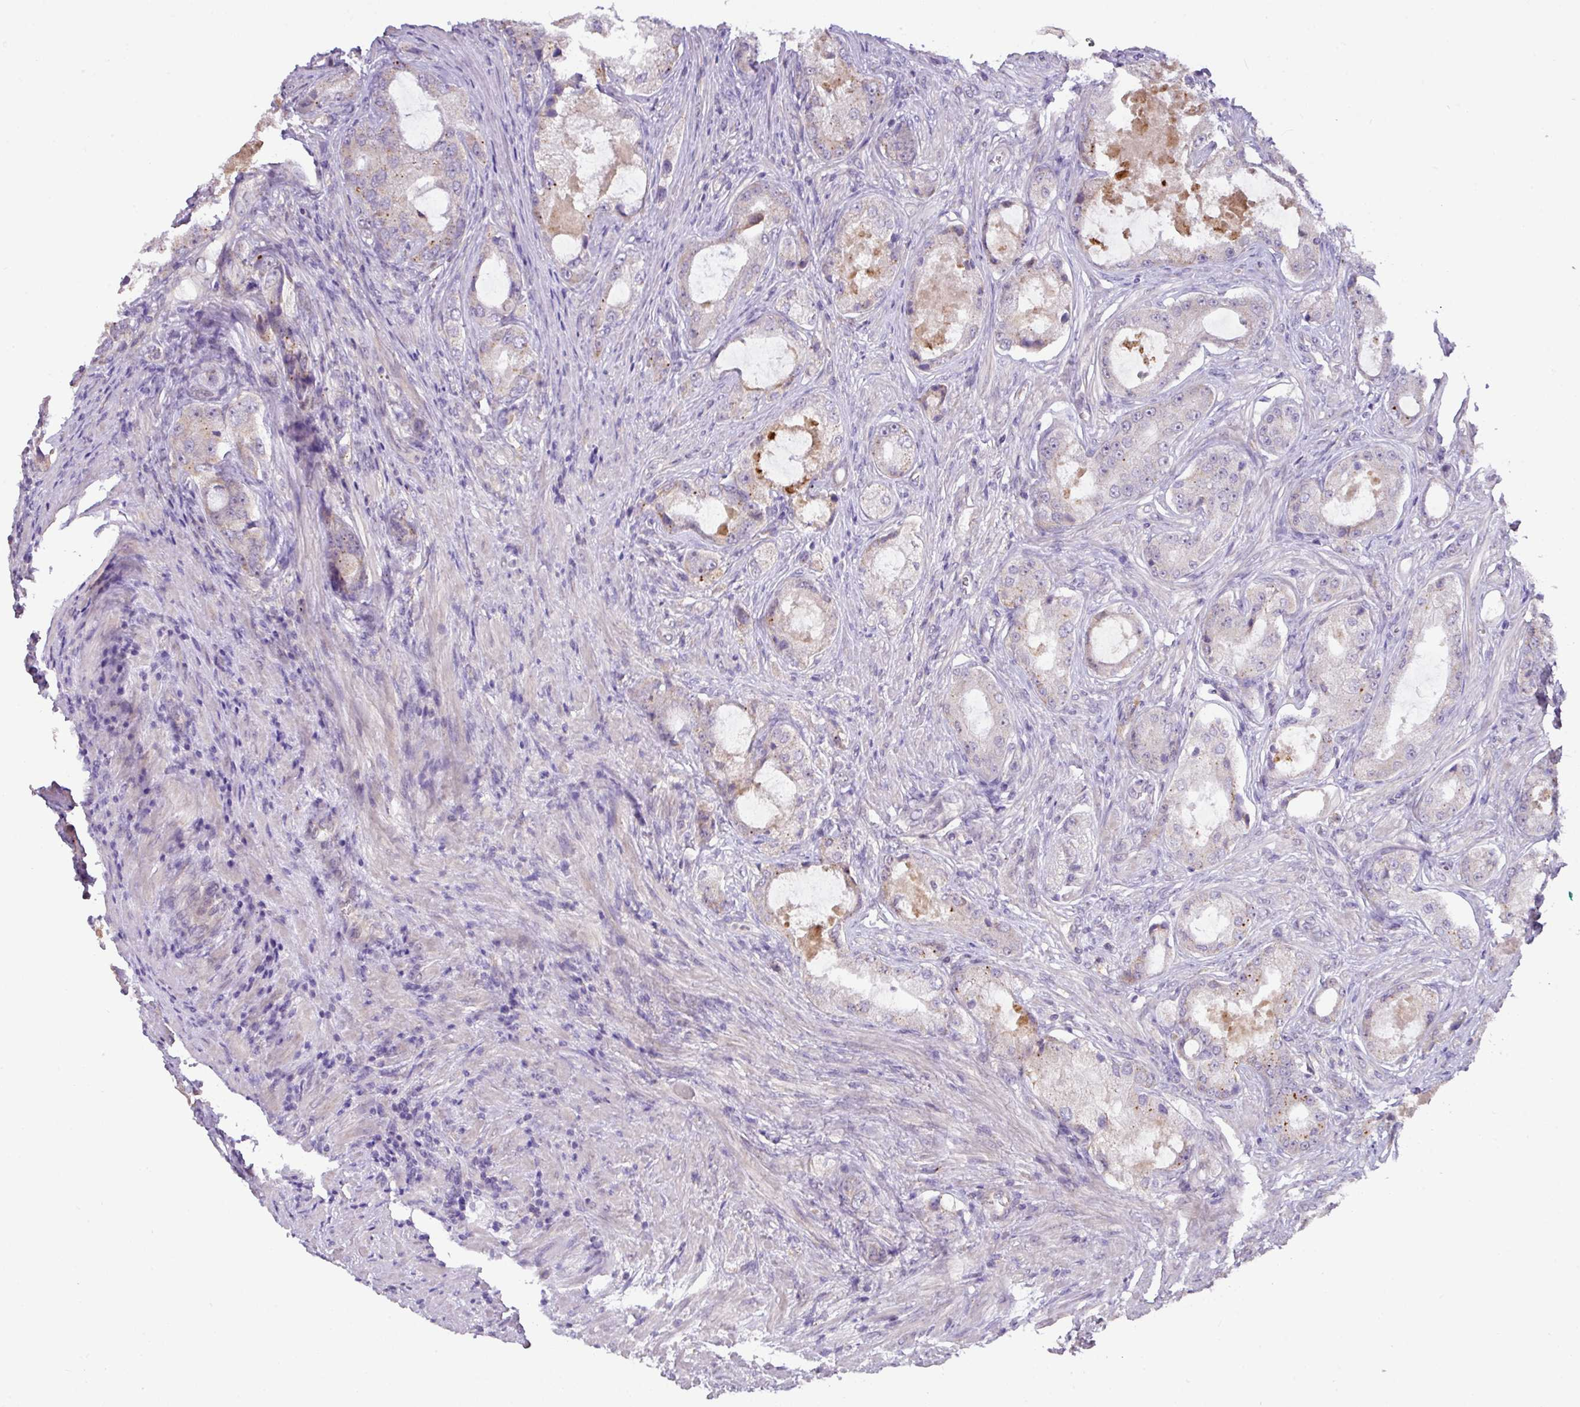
{"staining": {"intensity": "weak", "quantity": "25%-75%", "location": "cytoplasmic/membranous"}, "tissue": "prostate cancer", "cell_type": "Tumor cells", "image_type": "cancer", "snomed": [{"axis": "morphology", "description": "Adenocarcinoma, Low grade"}, {"axis": "topography", "description": "Prostate"}], "caption": "Immunohistochemistry (IHC) photomicrograph of prostate low-grade adenocarcinoma stained for a protein (brown), which demonstrates low levels of weak cytoplasmic/membranous positivity in about 25%-75% of tumor cells.", "gene": "GCNT7", "patient": {"sex": "male", "age": 68}}